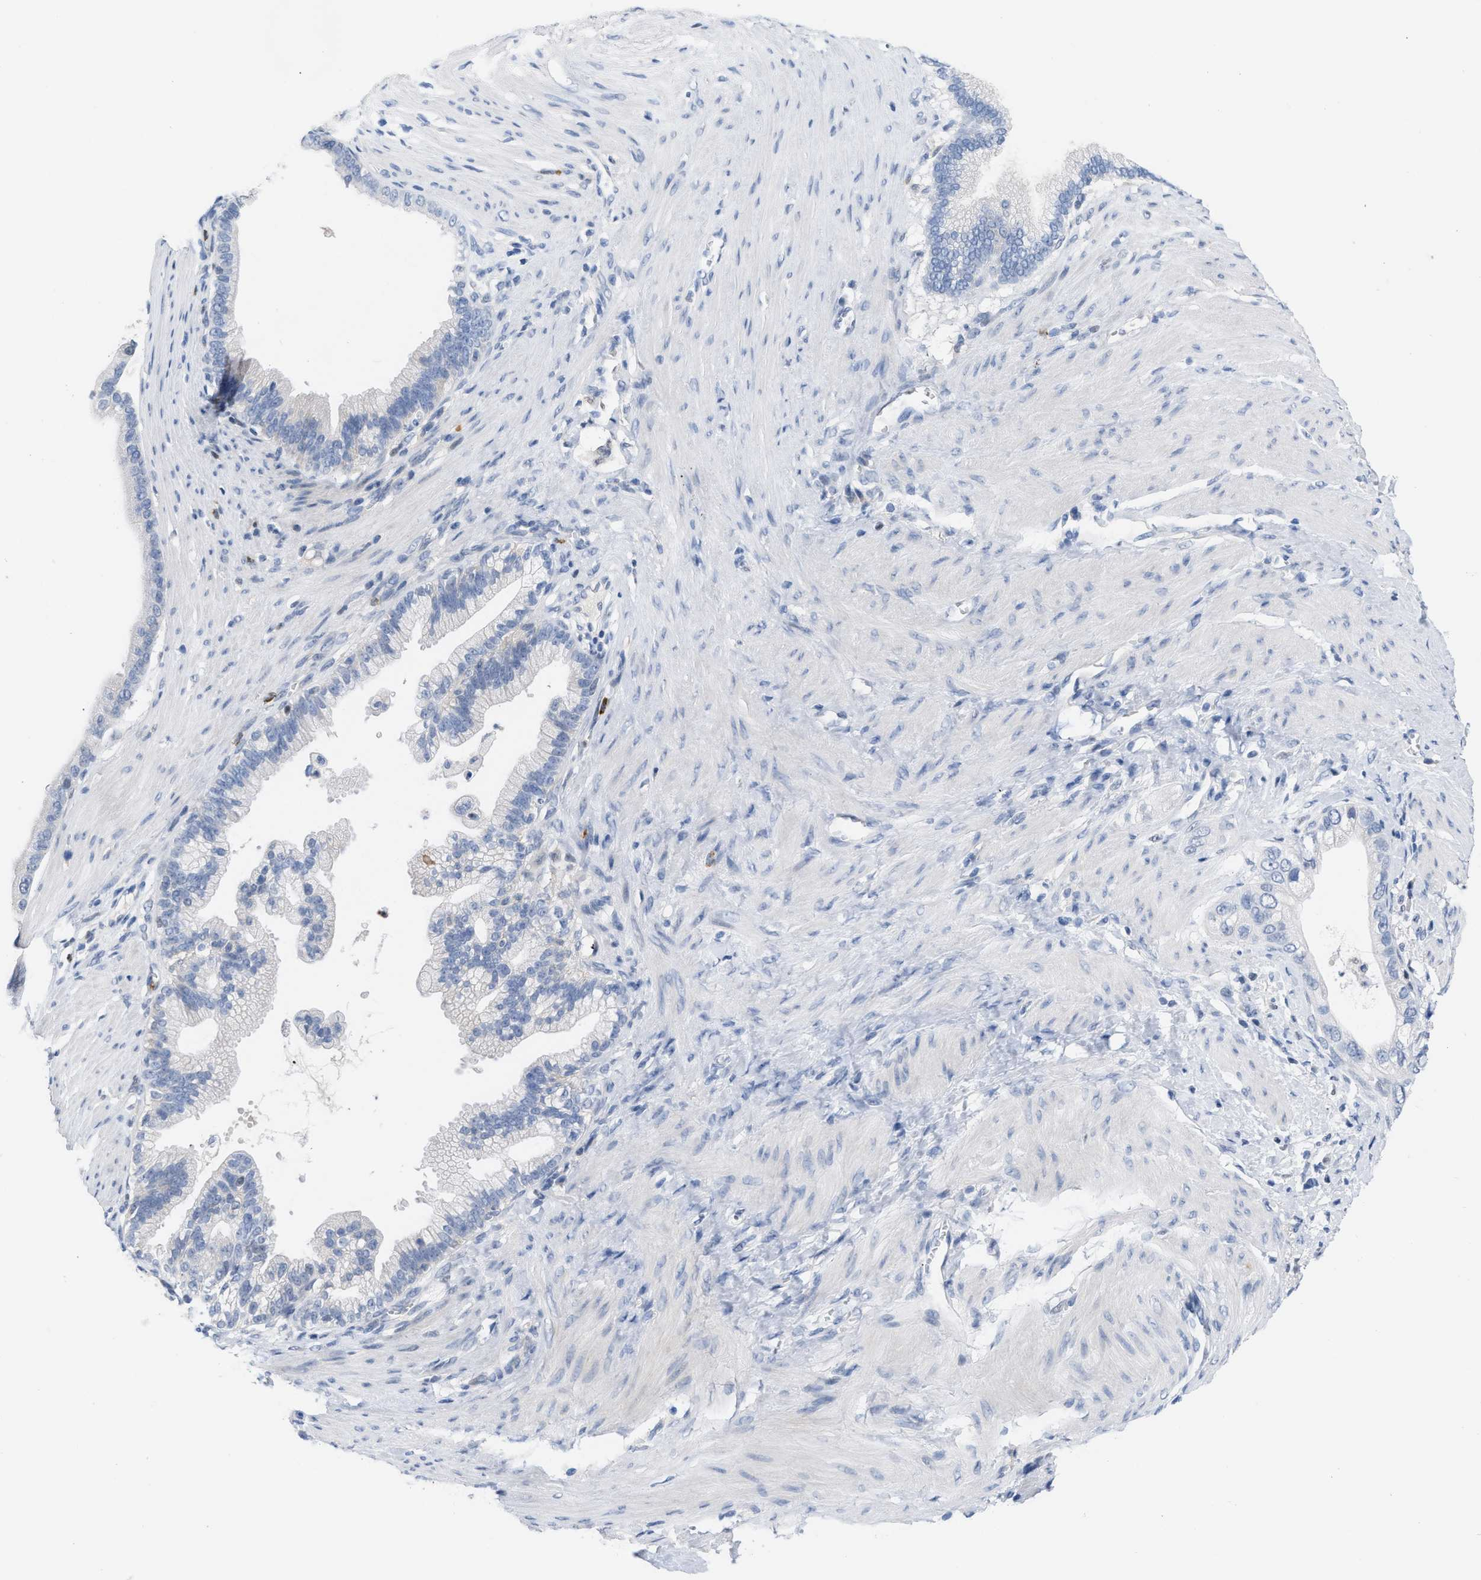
{"staining": {"intensity": "negative", "quantity": "none", "location": "none"}, "tissue": "pancreatic cancer", "cell_type": "Tumor cells", "image_type": "cancer", "snomed": [{"axis": "morphology", "description": "Adenocarcinoma, NOS"}, {"axis": "topography", "description": "Pancreas"}], "caption": "This is an immunohistochemistry histopathology image of human pancreatic cancer. There is no staining in tumor cells.", "gene": "BOLL", "patient": {"sex": "male", "age": 69}}